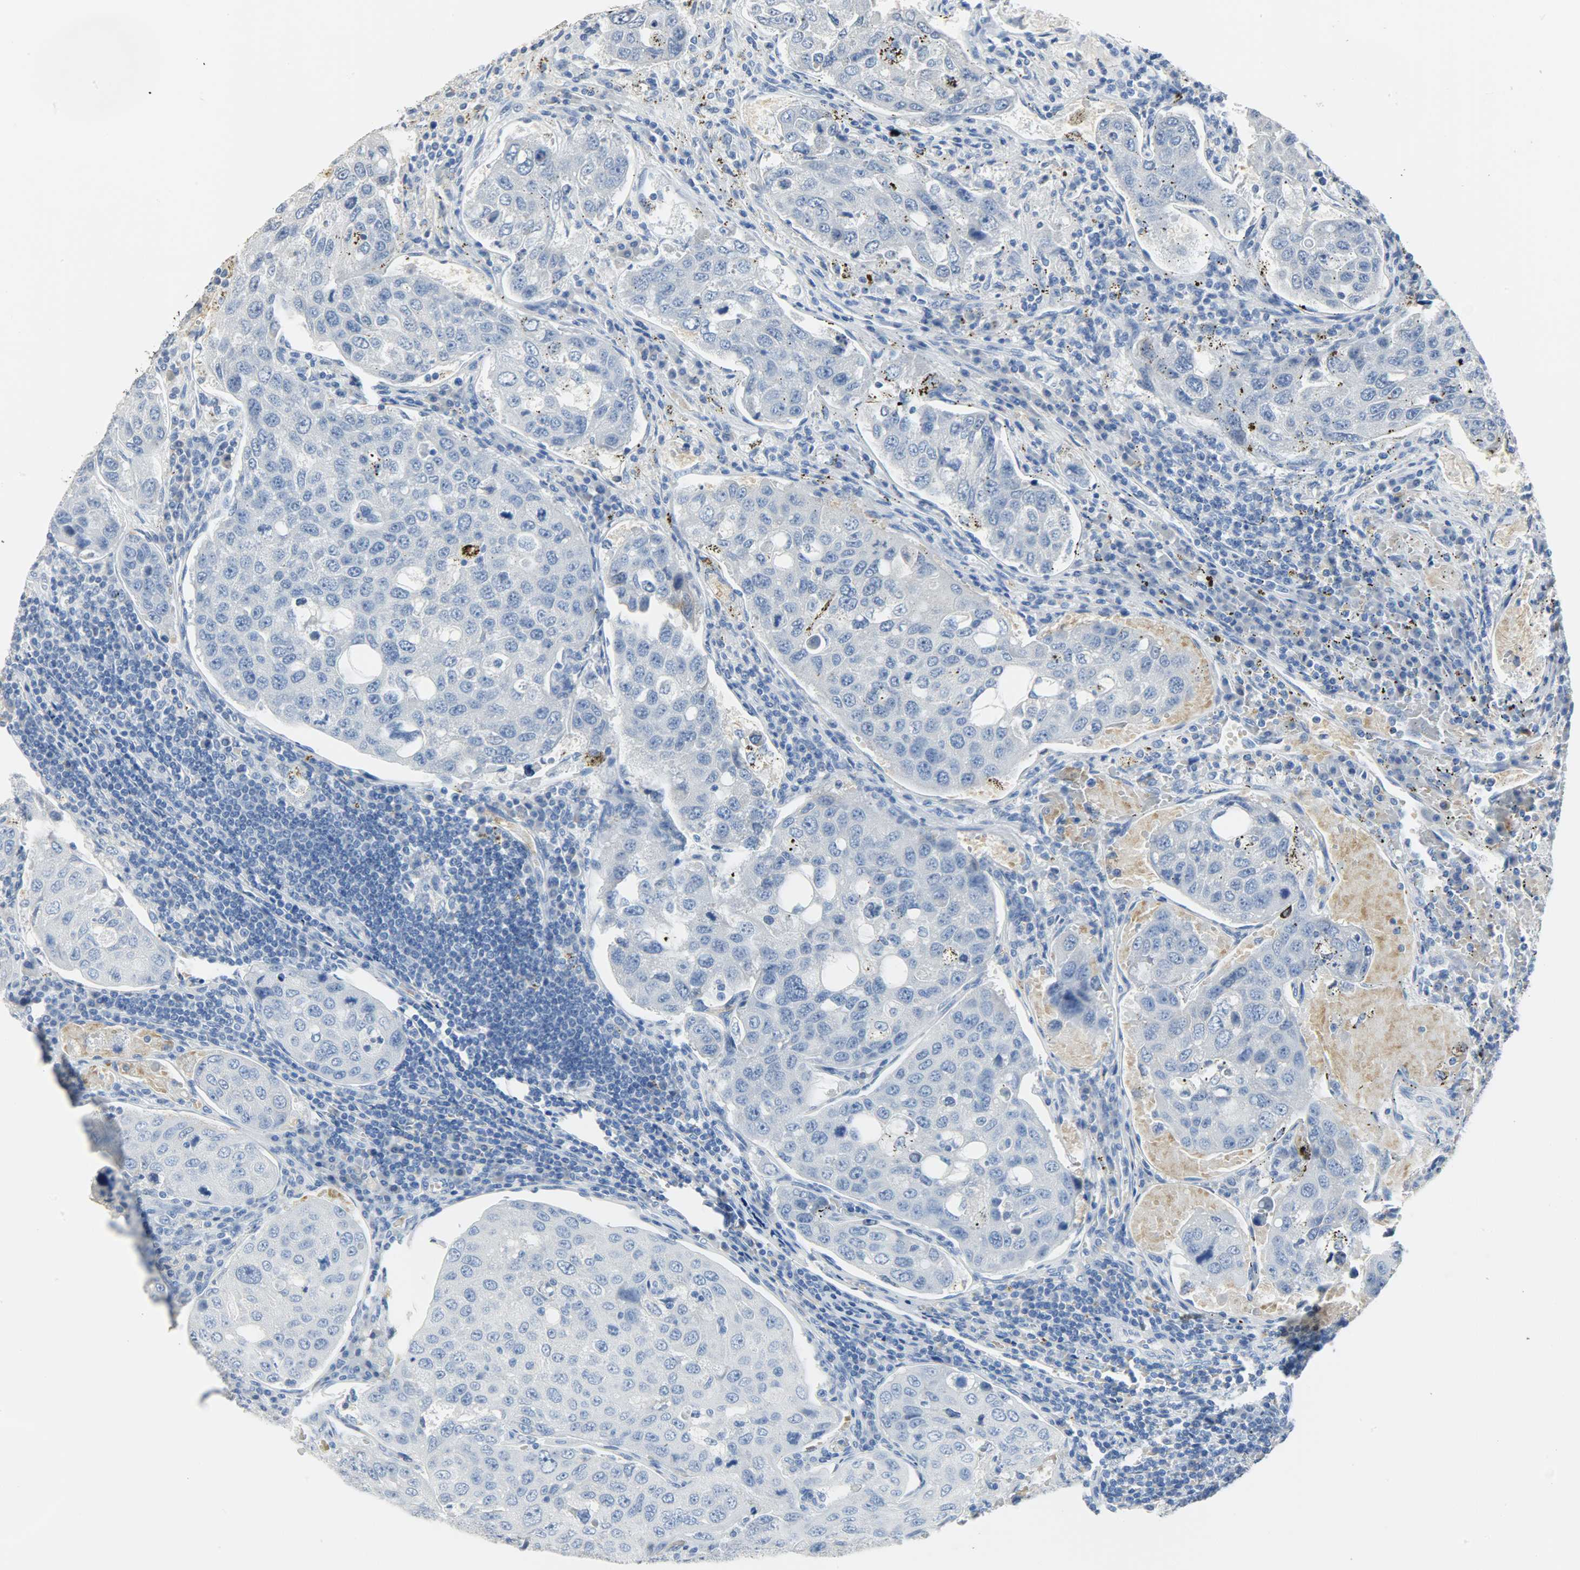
{"staining": {"intensity": "negative", "quantity": "none", "location": "none"}, "tissue": "urothelial cancer", "cell_type": "Tumor cells", "image_type": "cancer", "snomed": [{"axis": "morphology", "description": "Urothelial carcinoma, High grade"}, {"axis": "topography", "description": "Lymph node"}, {"axis": "topography", "description": "Urinary bladder"}], "caption": "DAB immunohistochemical staining of urothelial cancer displays no significant positivity in tumor cells.", "gene": "CA3", "patient": {"sex": "male", "age": 51}}